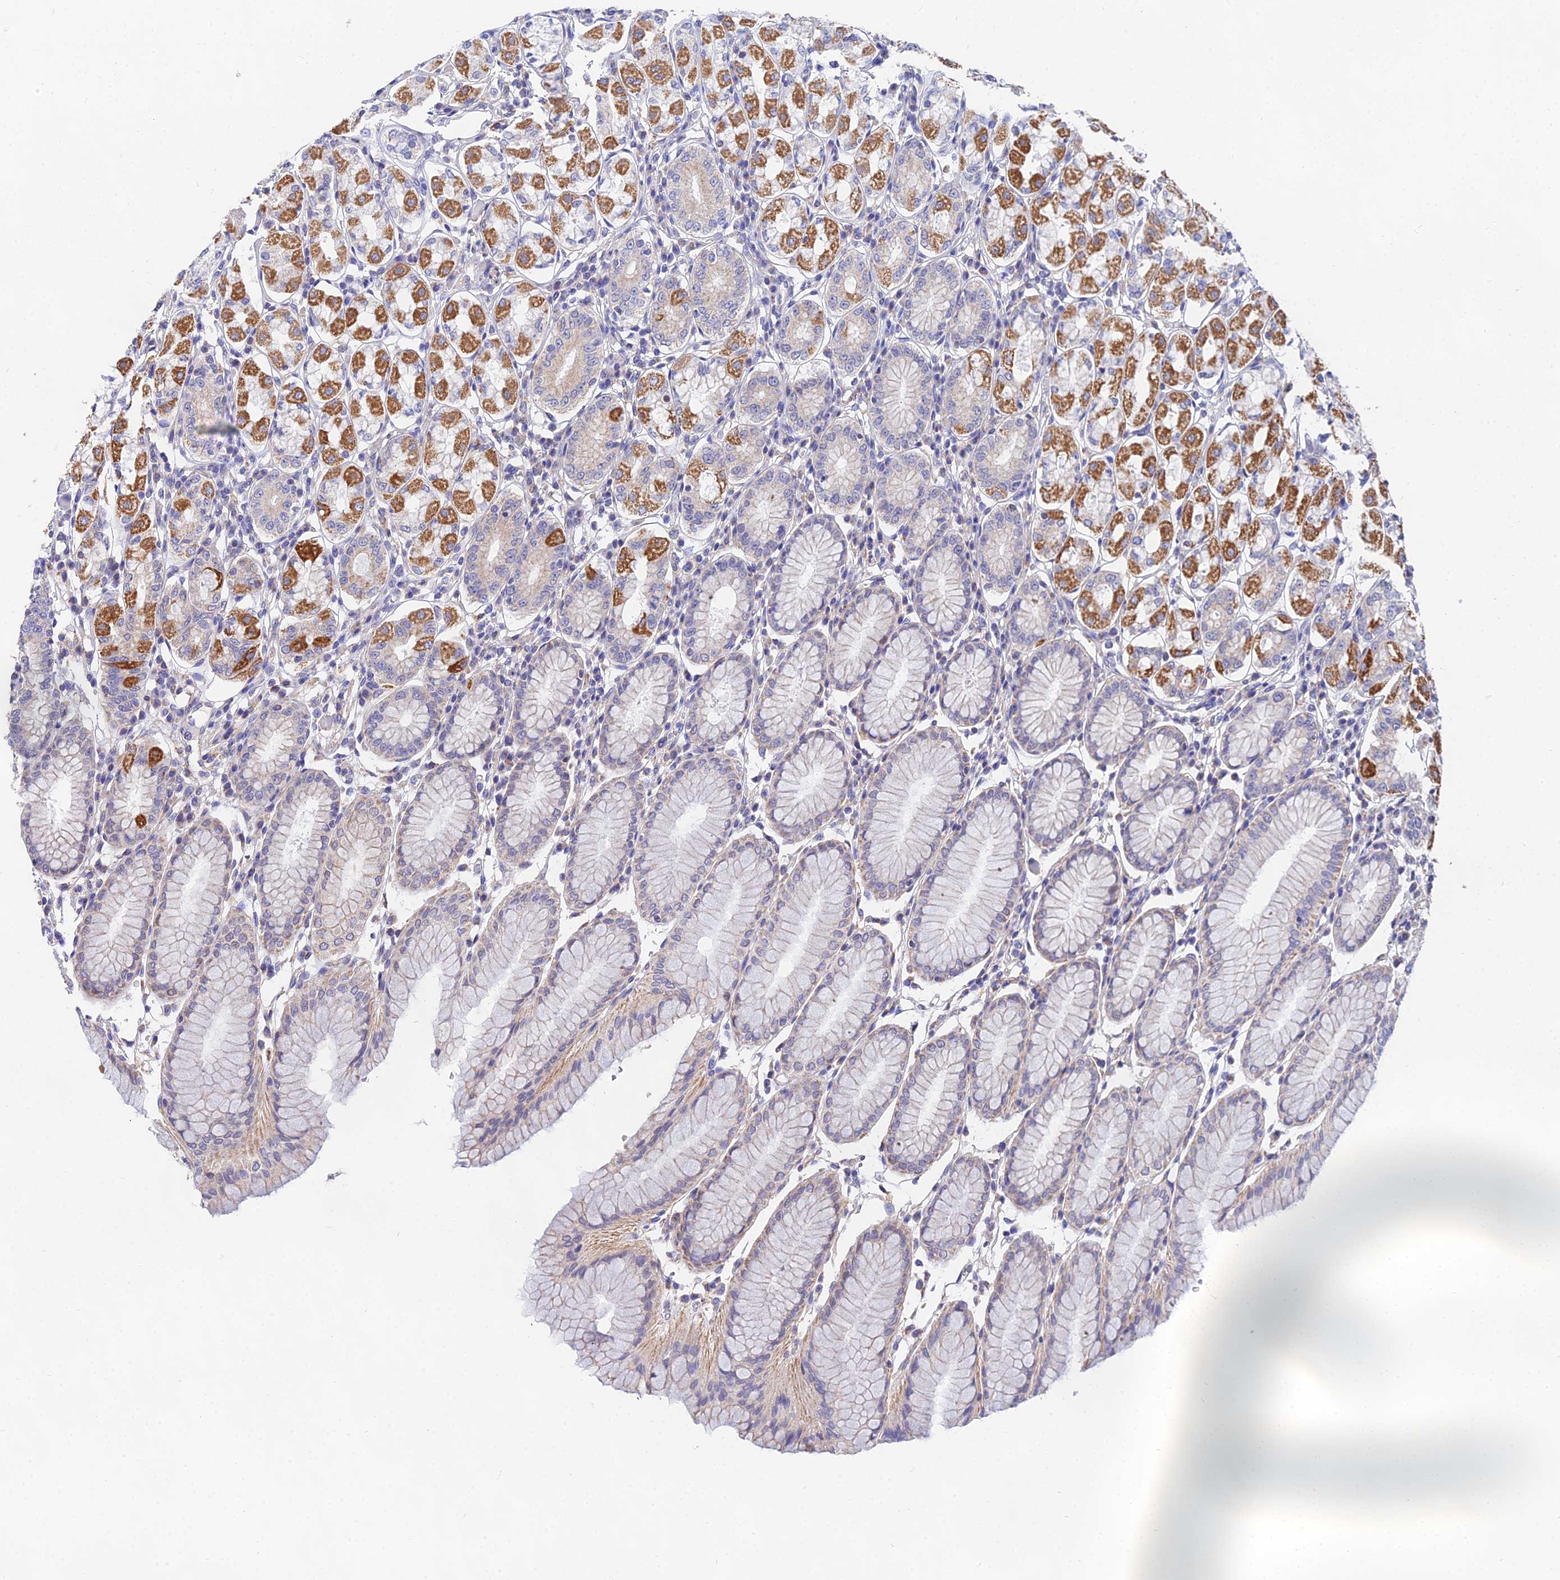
{"staining": {"intensity": "moderate", "quantity": "25%-75%", "location": "cytoplasmic/membranous"}, "tissue": "stomach", "cell_type": "Glandular cells", "image_type": "normal", "snomed": [{"axis": "morphology", "description": "Normal tissue, NOS"}, {"axis": "topography", "description": "Stomach"}, {"axis": "topography", "description": "Stomach, lower"}], "caption": "High-magnification brightfield microscopy of unremarkable stomach stained with DAB (3,3'-diaminobenzidine) (brown) and counterstained with hematoxylin (blue). glandular cells exhibit moderate cytoplasmic/membranous expression is present in about25%-75% of cells. (DAB (3,3'-diaminobenzidine) IHC, brown staining for protein, blue staining for nuclei).", "gene": "PPP2R2A", "patient": {"sex": "female", "age": 56}}